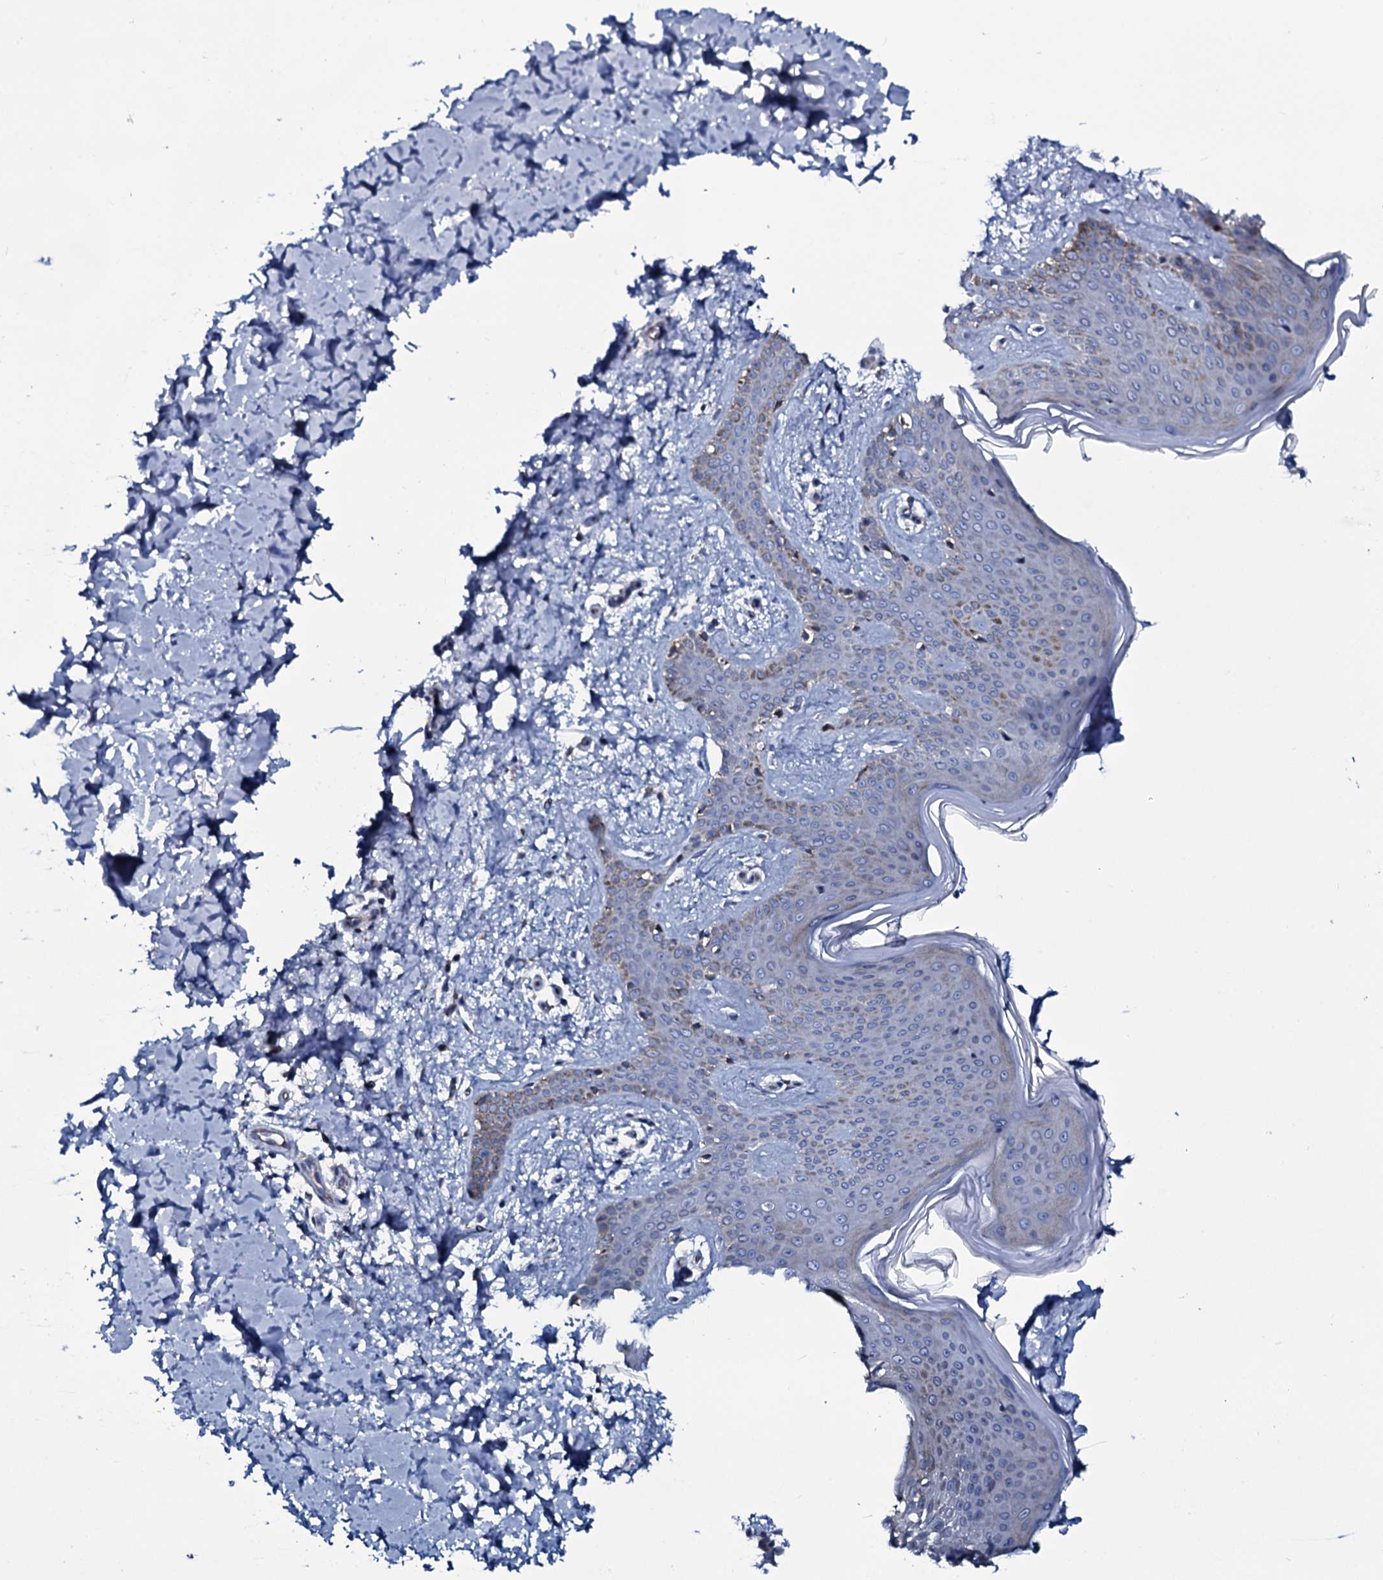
{"staining": {"intensity": "negative", "quantity": "none", "location": "none"}, "tissue": "skin", "cell_type": "Fibroblasts", "image_type": "normal", "snomed": [{"axis": "morphology", "description": "Normal tissue, NOS"}, {"axis": "topography", "description": "Skin"}], "caption": "This is an immunohistochemistry photomicrograph of unremarkable skin. There is no positivity in fibroblasts.", "gene": "WIPF3", "patient": {"sex": "male", "age": 36}}